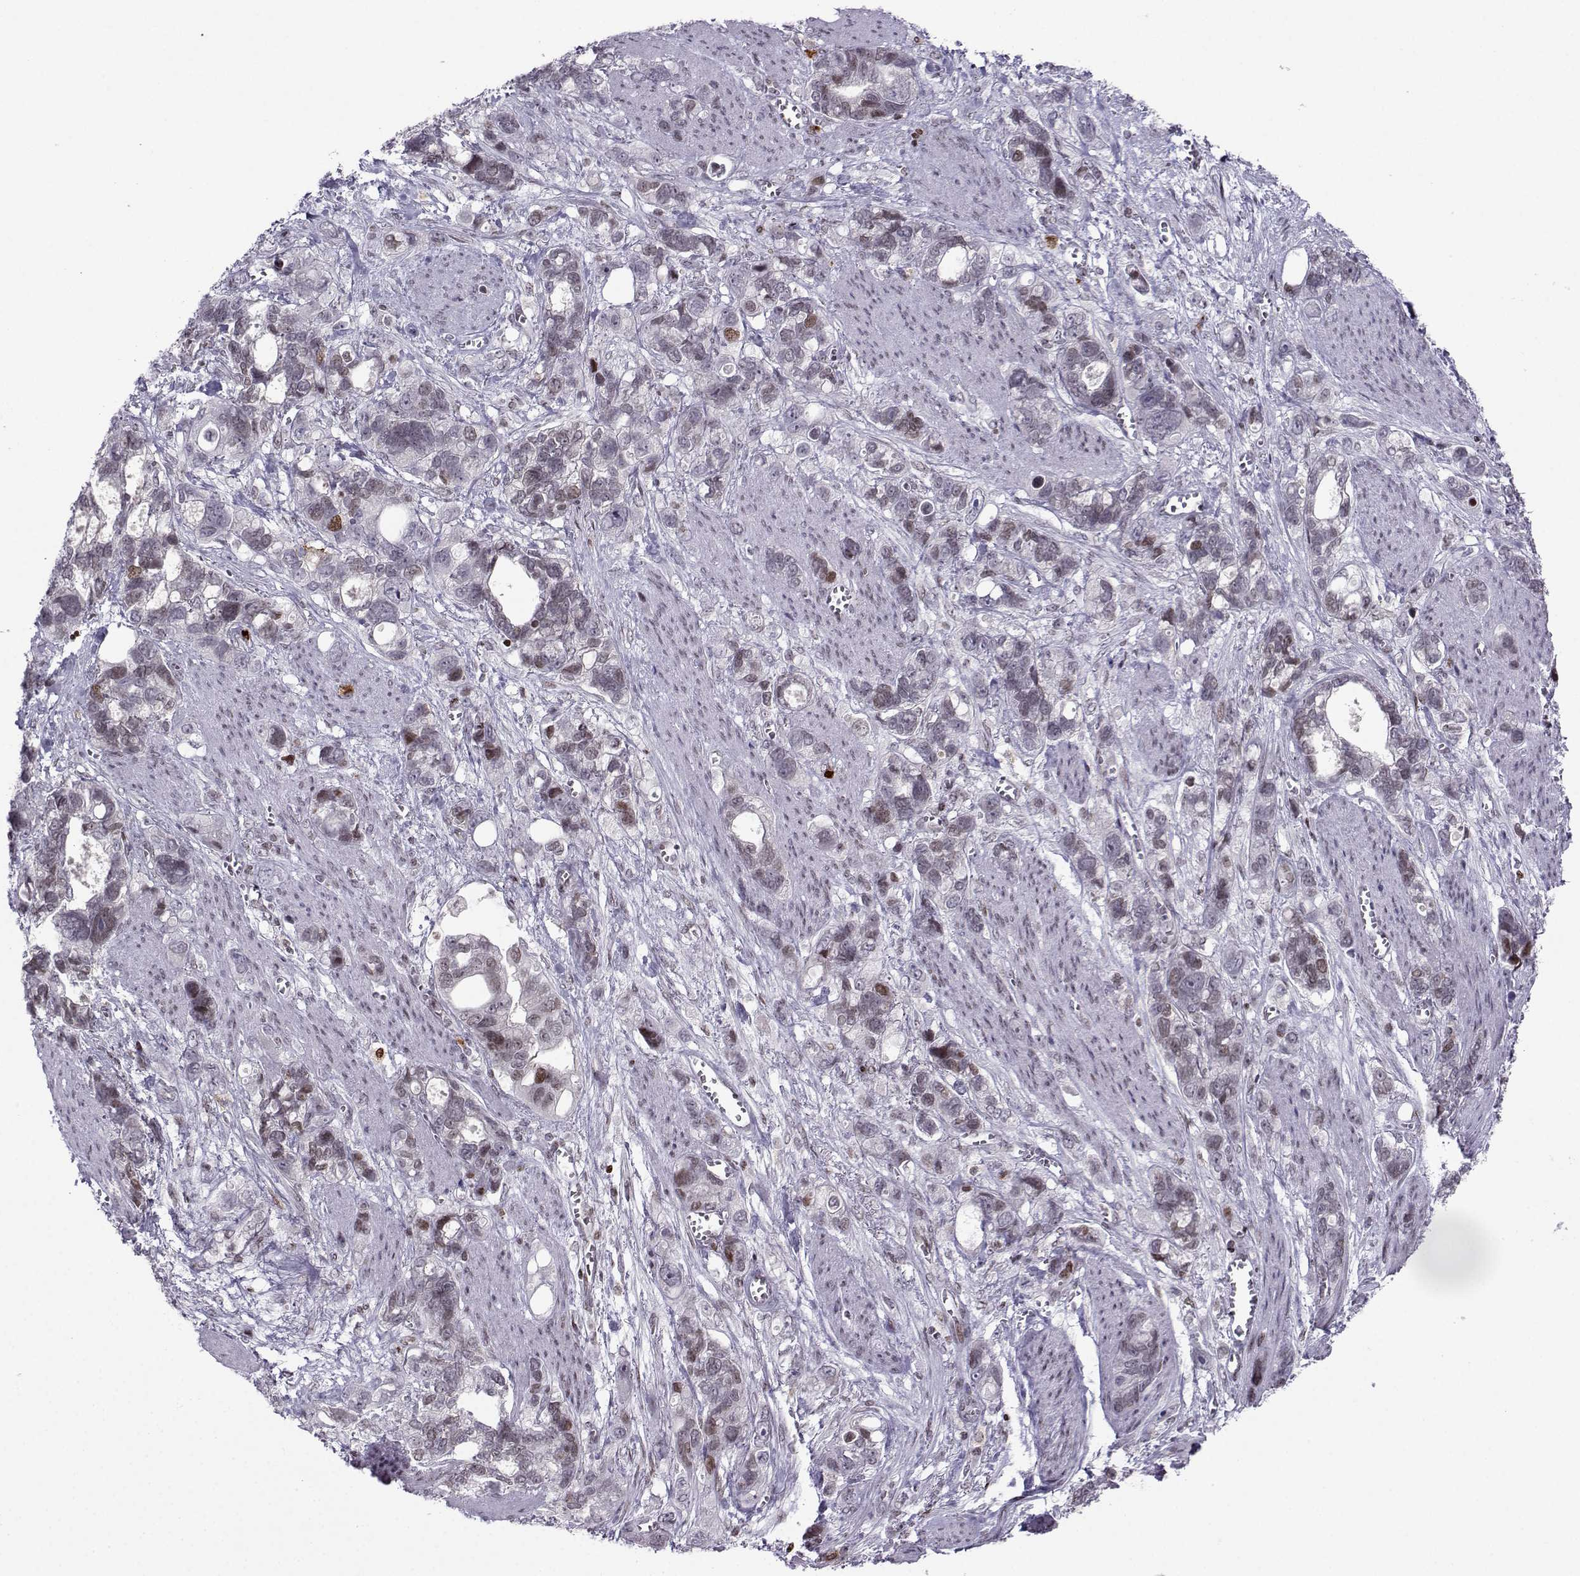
{"staining": {"intensity": "strong", "quantity": "<25%", "location": "nuclear"}, "tissue": "stomach cancer", "cell_type": "Tumor cells", "image_type": "cancer", "snomed": [{"axis": "morphology", "description": "Adenocarcinoma, NOS"}, {"axis": "topography", "description": "Stomach, upper"}], "caption": "This is an image of IHC staining of adenocarcinoma (stomach), which shows strong expression in the nuclear of tumor cells.", "gene": "ZNF19", "patient": {"sex": "female", "age": 81}}